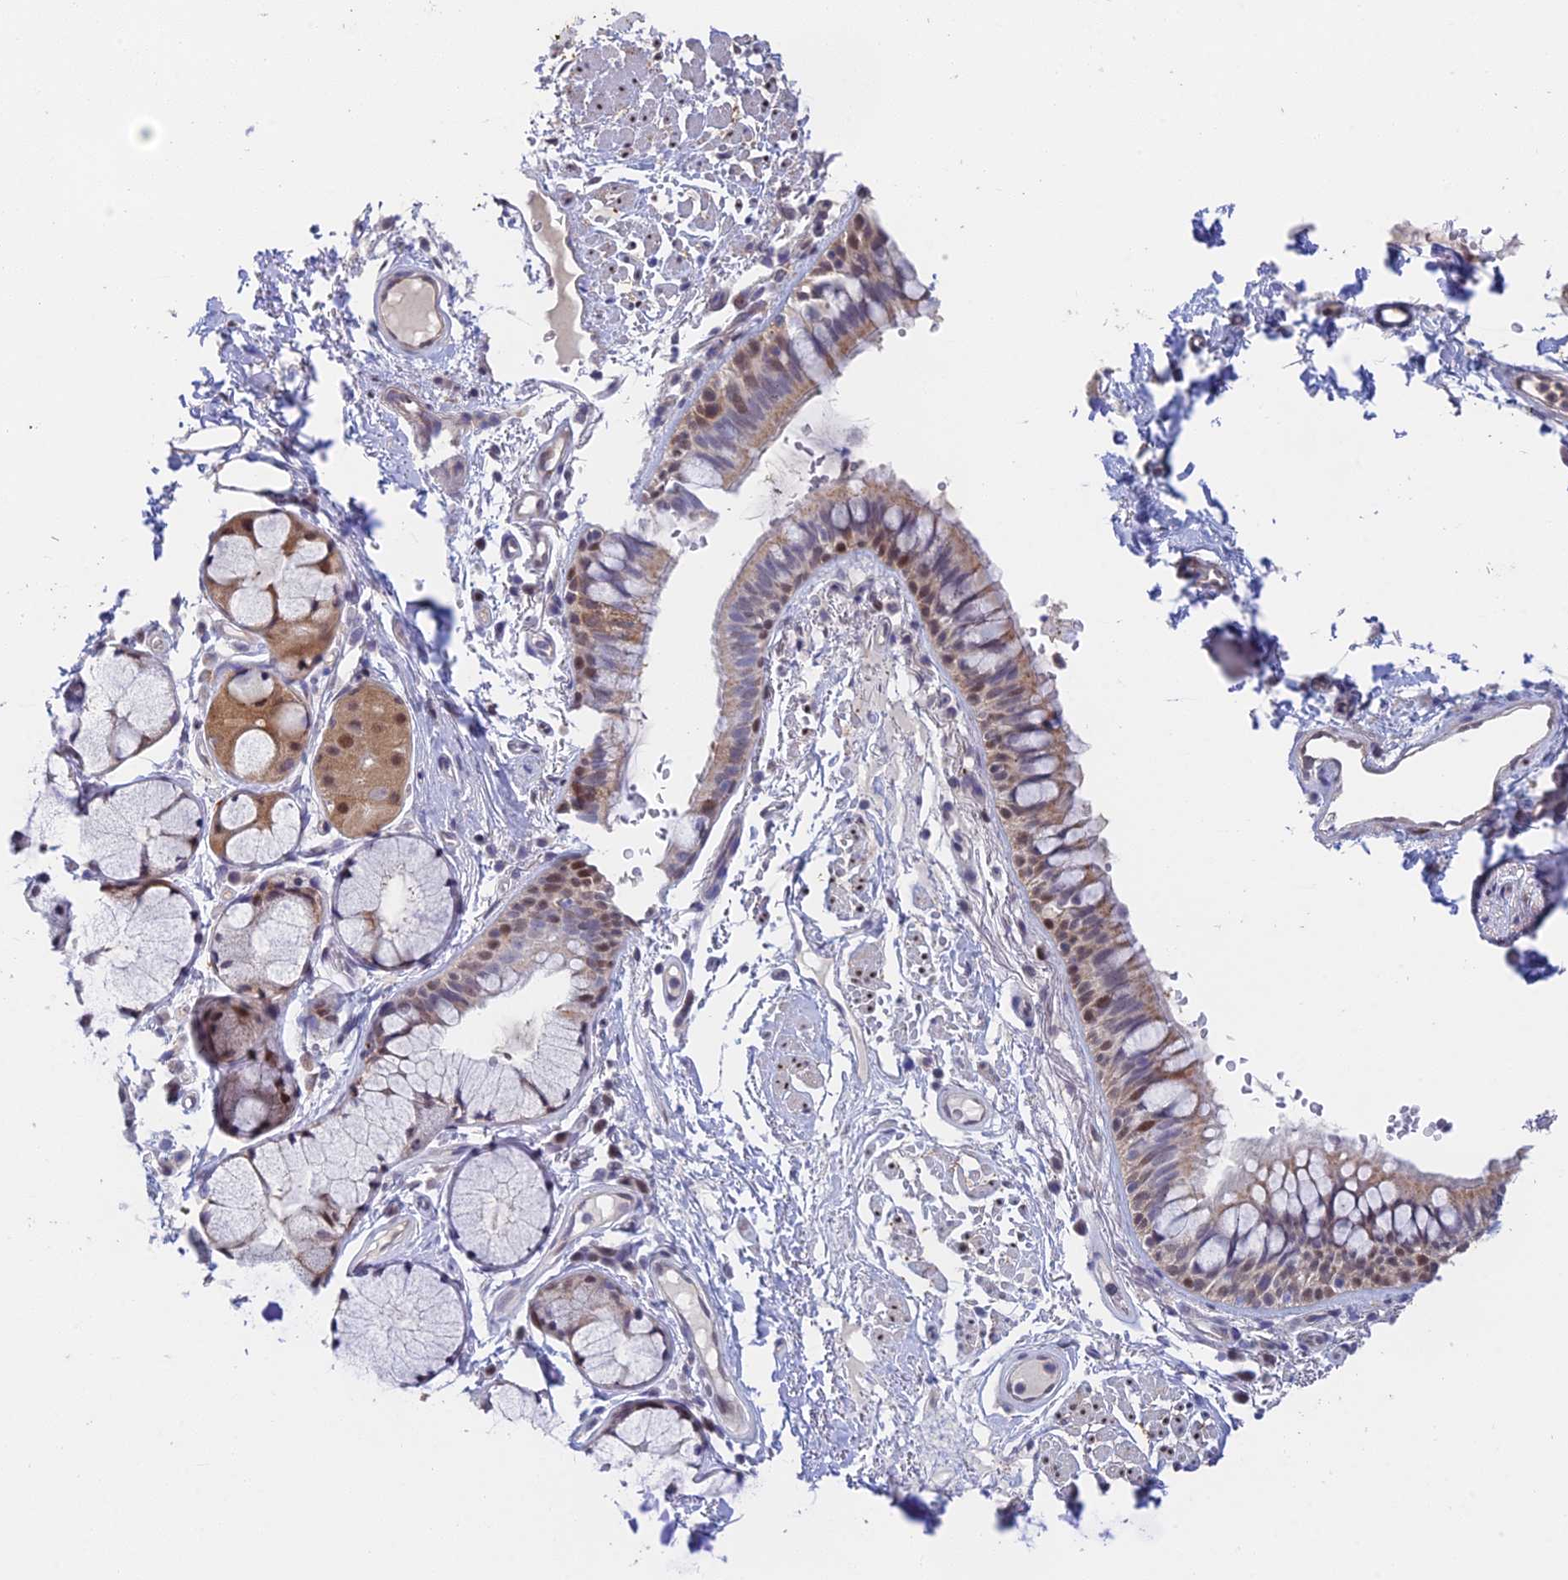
{"staining": {"intensity": "weak", "quantity": ">75%", "location": "cytoplasmic/membranous,nuclear"}, "tissue": "bronchus", "cell_type": "Respiratory epithelial cells", "image_type": "normal", "snomed": [{"axis": "morphology", "description": "Normal tissue, NOS"}, {"axis": "topography", "description": "Bronchus"}], "caption": "Bronchus stained with a protein marker shows weak staining in respiratory epithelial cells.", "gene": "MRPL17", "patient": {"sex": "male", "age": 70}}